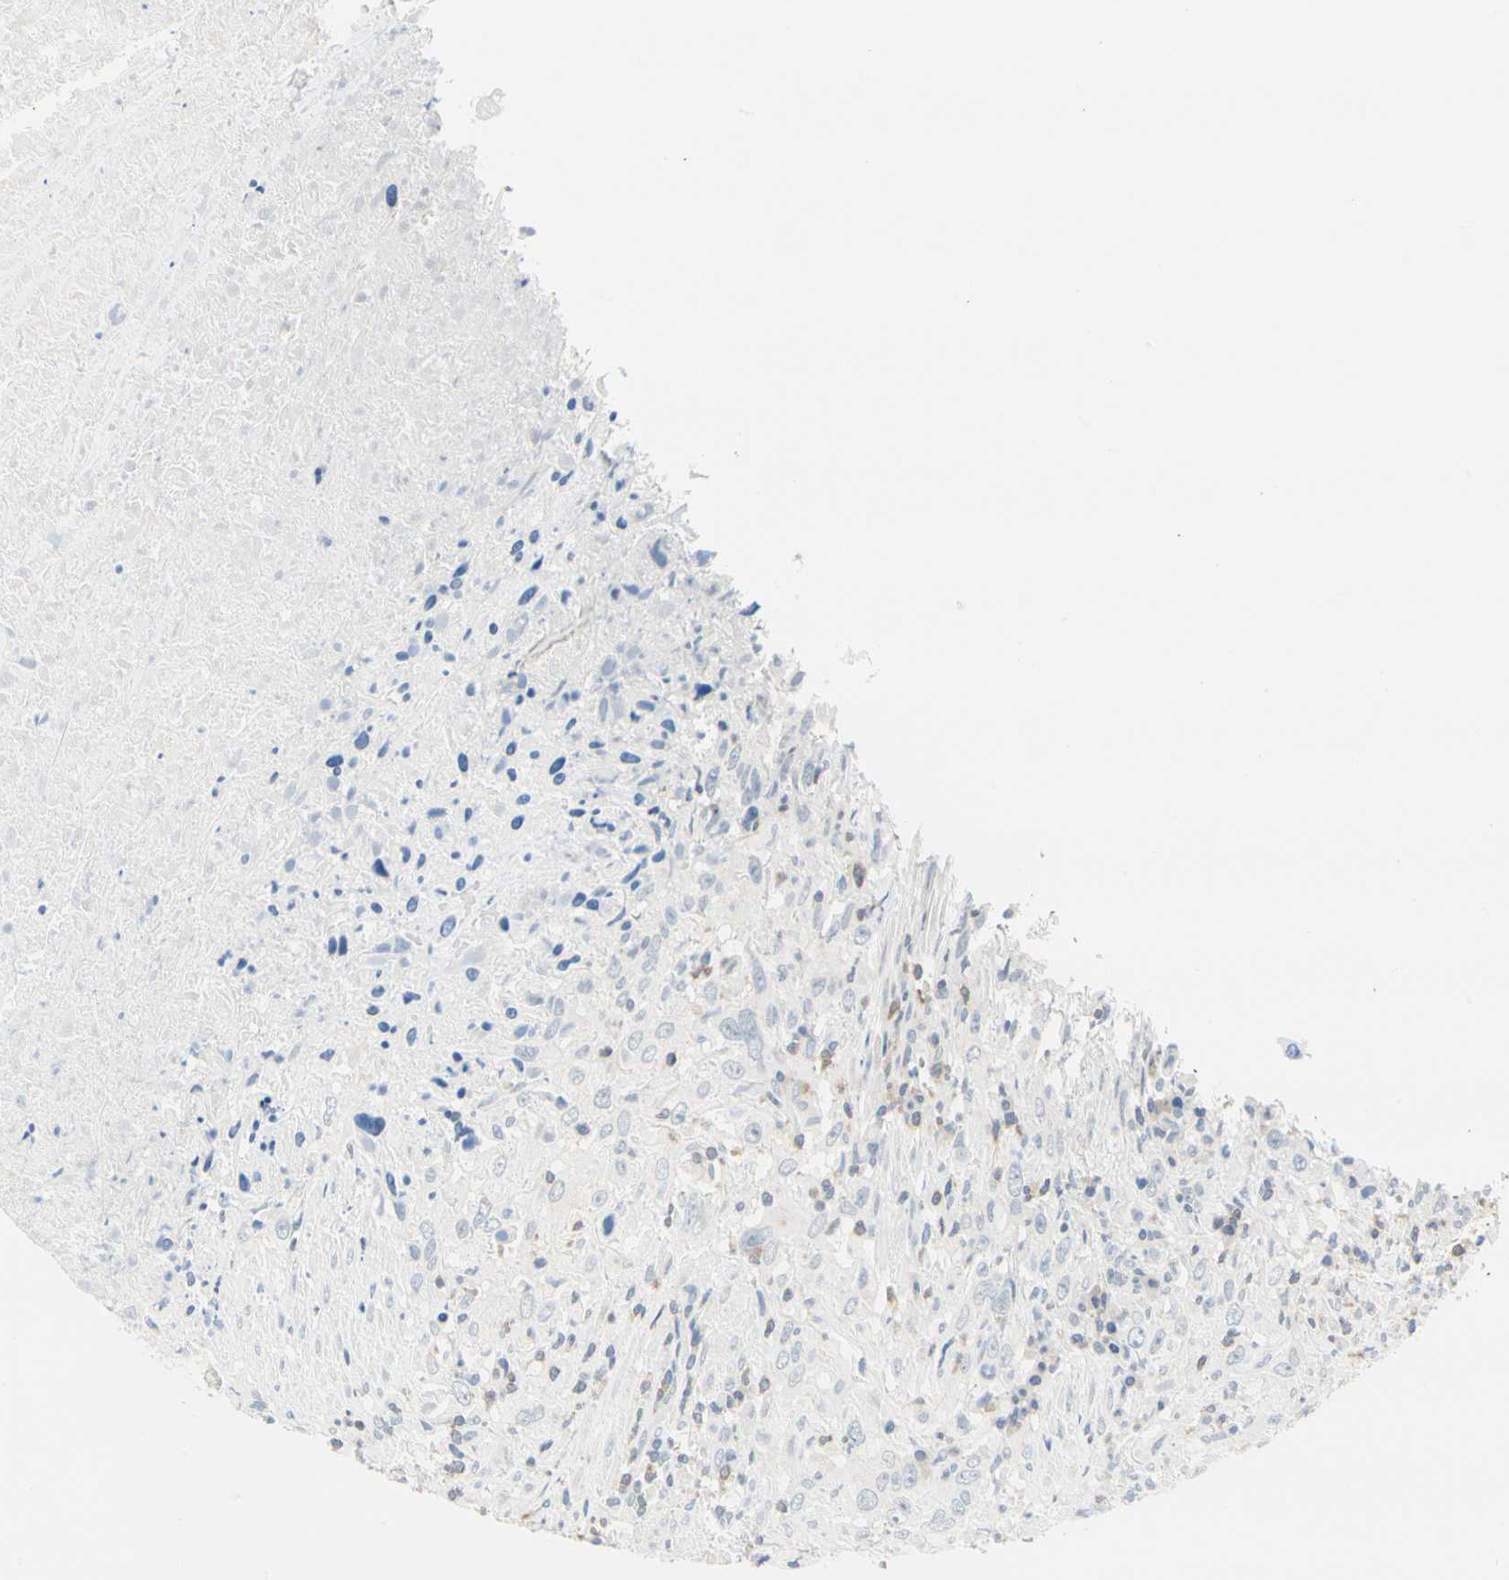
{"staining": {"intensity": "negative", "quantity": "none", "location": "none"}, "tissue": "urothelial cancer", "cell_type": "Tumor cells", "image_type": "cancer", "snomed": [{"axis": "morphology", "description": "Urothelial carcinoma, High grade"}, {"axis": "topography", "description": "Urinary bladder"}], "caption": "This is a image of IHC staining of urothelial cancer, which shows no positivity in tumor cells.", "gene": "NFATC2", "patient": {"sex": "male", "age": 61}}